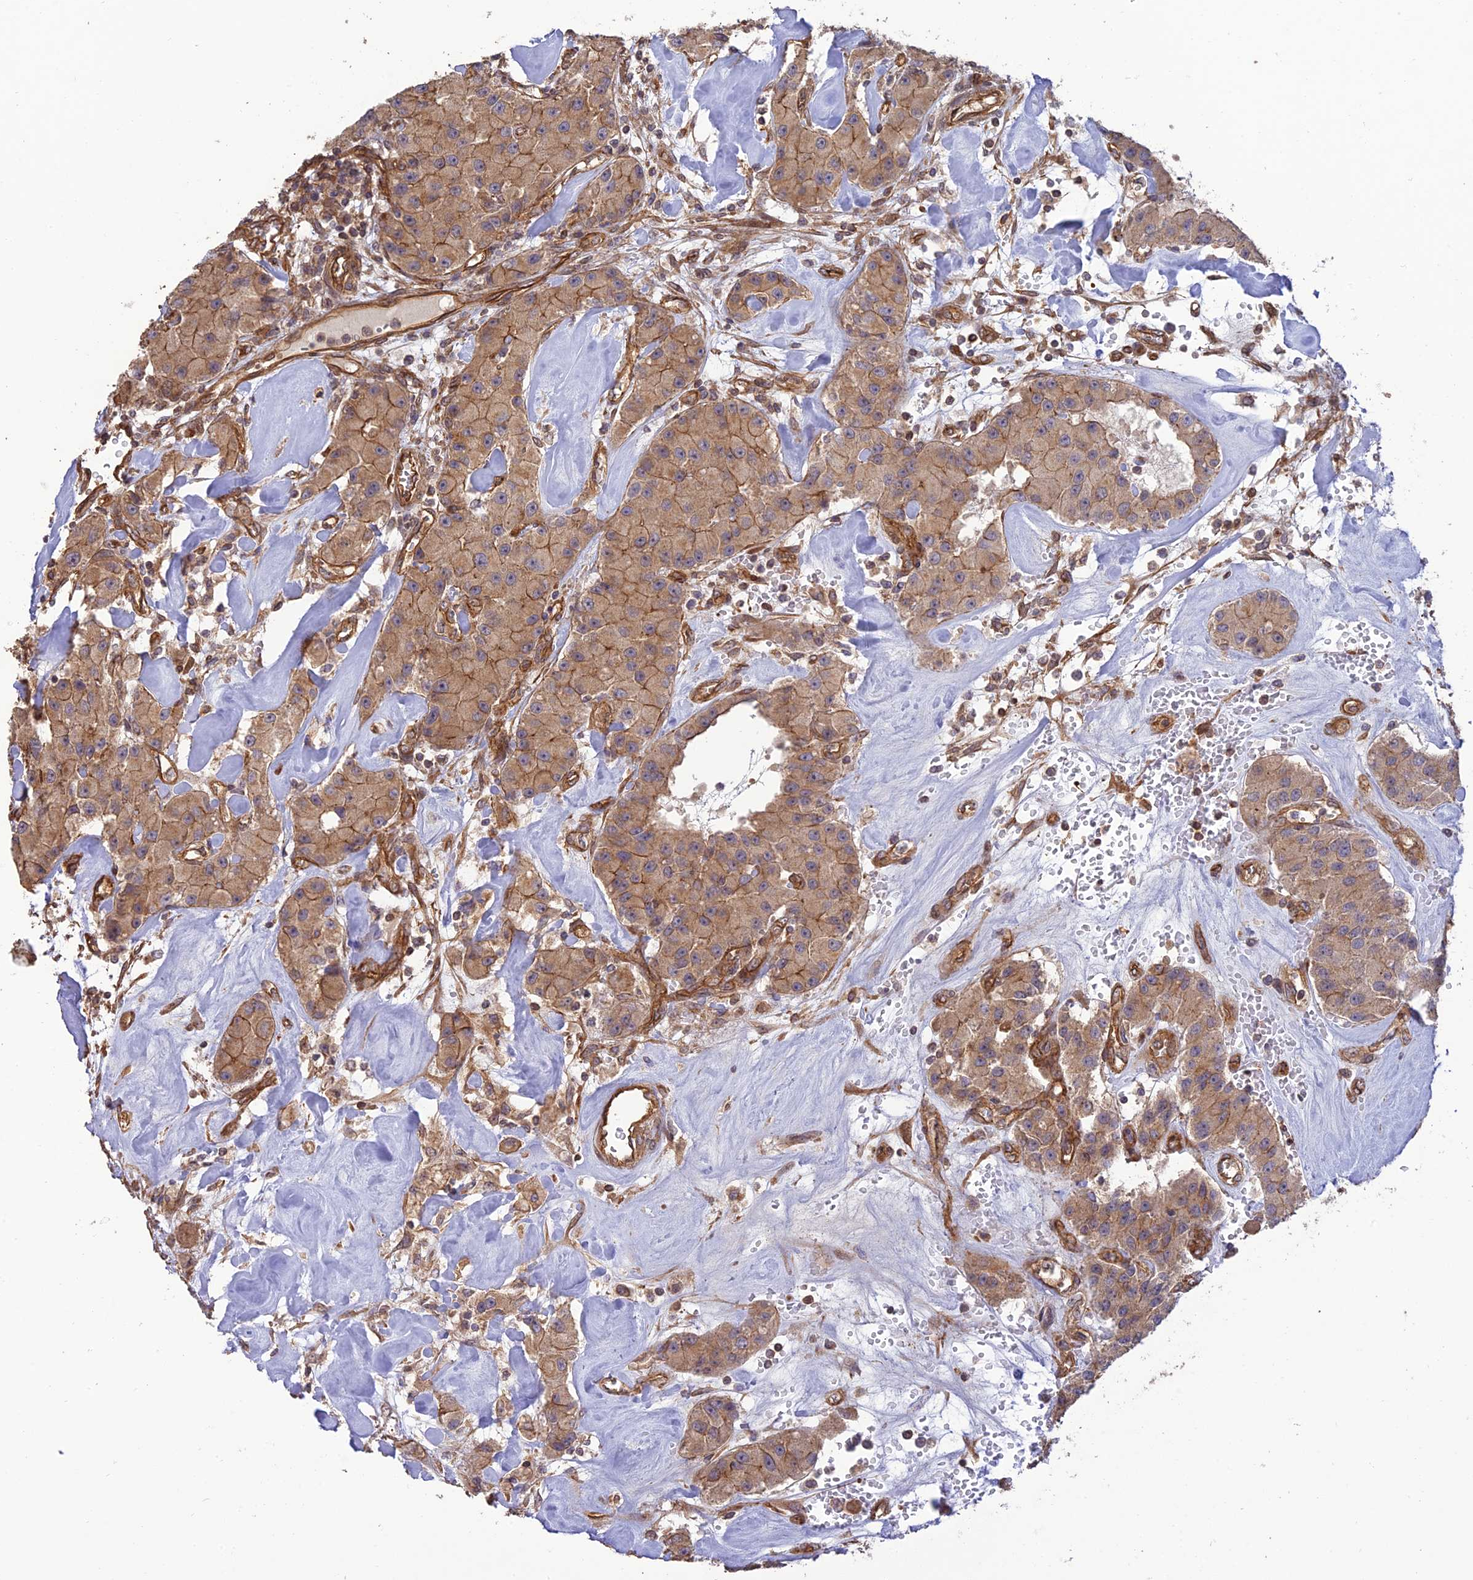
{"staining": {"intensity": "moderate", "quantity": ">75%", "location": "cytoplasmic/membranous"}, "tissue": "carcinoid", "cell_type": "Tumor cells", "image_type": "cancer", "snomed": [{"axis": "morphology", "description": "Carcinoid, malignant, NOS"}, {"axis": "topography", "description": "Pancreas"}], "caption": "Immunohistochemical staining of carcinoid exhibits medium levels of moderate cytoplasmic/membranous expression in approximately >75% of tumor cells.", "gene": "HOMER2", "patient": {"sex": "male", "age": 41}}